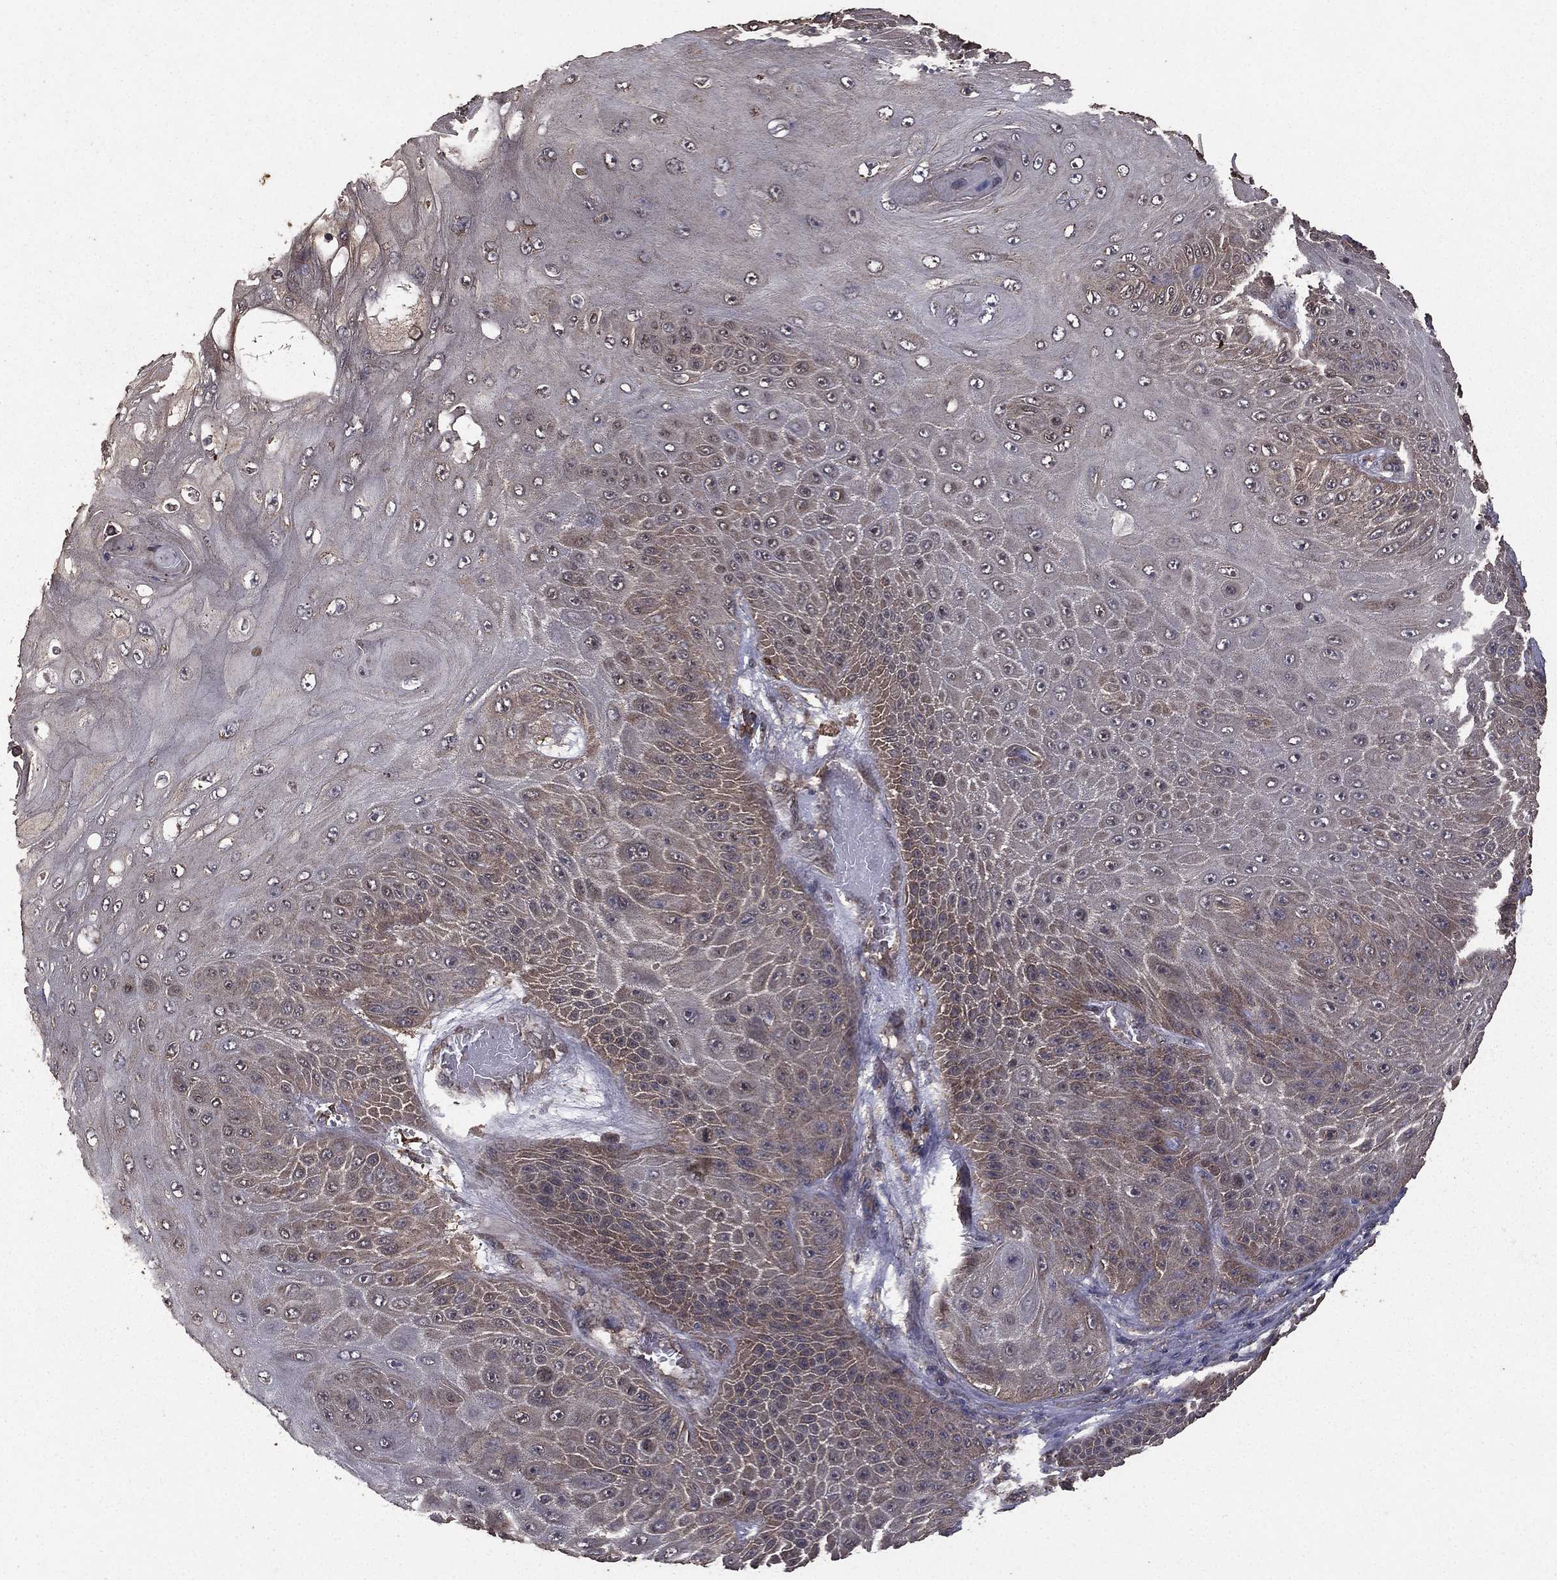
{"staining": {"intensity": "moderate", "quantity": "25%-75%", "location": "cytoplasmic/membranous"}, "tissue": "skin cancer", "cell_type": "Tumor cells", "image_type": "cancer", "snomed": [{"axis": "morphology", "description": "Squamous cell carcinoma, NOS"}, {"axis": "topography", "description": "Skin"}], "caption": "Brown immunohistochemical staining in human skin cancer (squamous cell carcinoma) displays moderate cytoplasmic/membranous staining in approximately 25%-75% of tumor cells.", "gene": "BIRC6", "patient": {"sex": "male", "age": 62}}